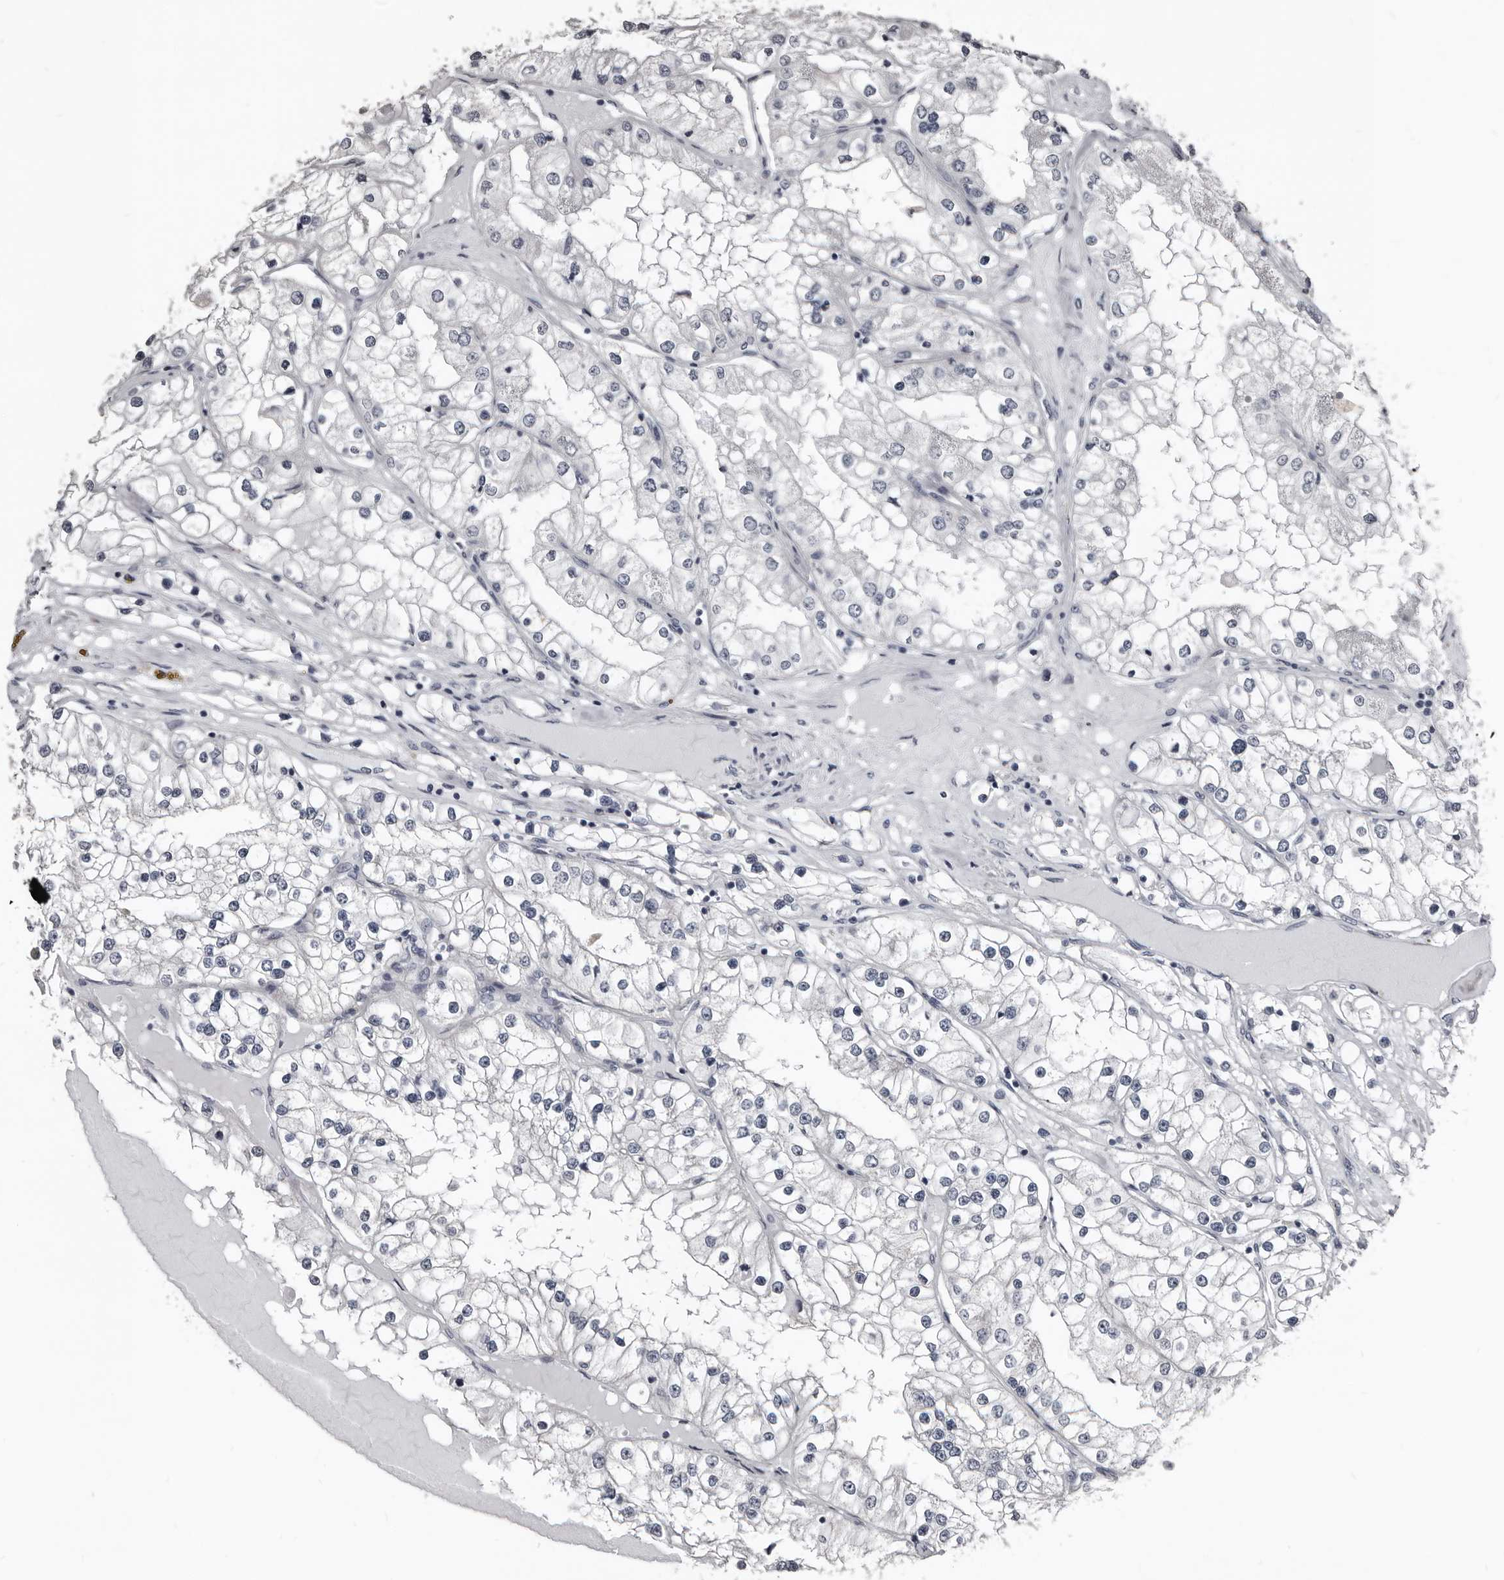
{"staining": {"intensity": "negative", "quantity": "none", "location": "none"}, "tissue": "renal cancer", "cell_type": "Tumor cells", "image_type": "cancer", "snomed": [{"axis": "morphology", "description": "Adenocarcinoma, NOS"}, {"axis": "topography", "description": "Kidney"}], "caption": "IHC photomicrograph of human adenocarcinoma (renal) stained for a protein (brown), which displays no expression in tumor cells.", "gene": "DHPS", "patient": {"sex": "male", "age": 68}}